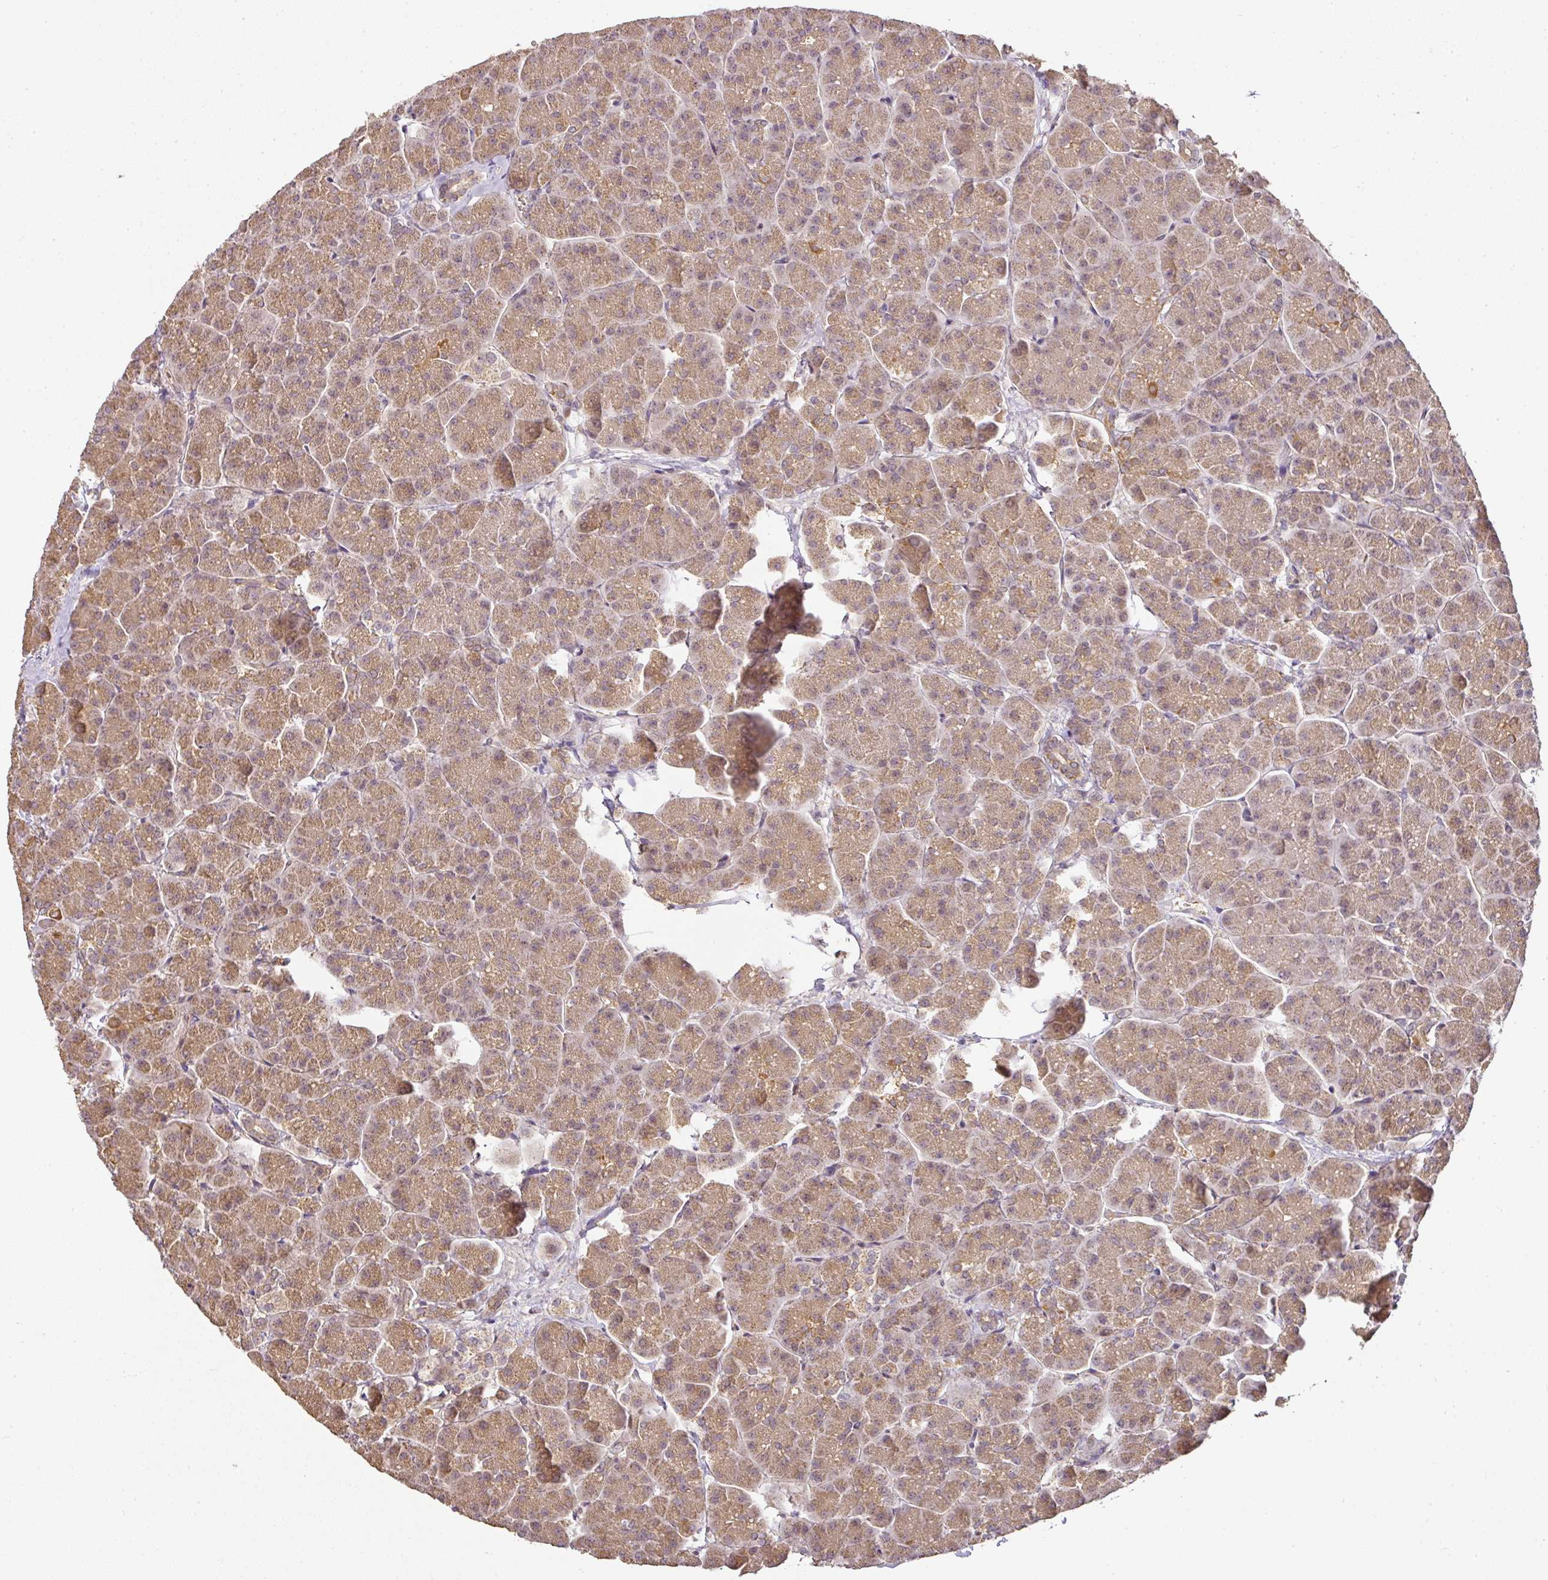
{"staining": {"intensity": "moderate", "quantity": ">75%", "location": "cytoplasmic/membranous"}, "tissue": "pancreas", "cell_type": "Exocrine glandular cells", "image_type": "normal", "snomed": [{"axis": "morphology", "description": "Normal tissue, NOS"}, {"axis": "topography", "description": "Pancreas"}, {"axis": "topography", "description": "Peripheral nerve tissue"}], "caption": "Human pancreas stained with a brown dye reveals moderate cytoplasmic/membranous positive expression in approximately >75% of exocrine glandular cells.", "gene": "MYOM2", "patient": {"sex": "male", "age": 54}}